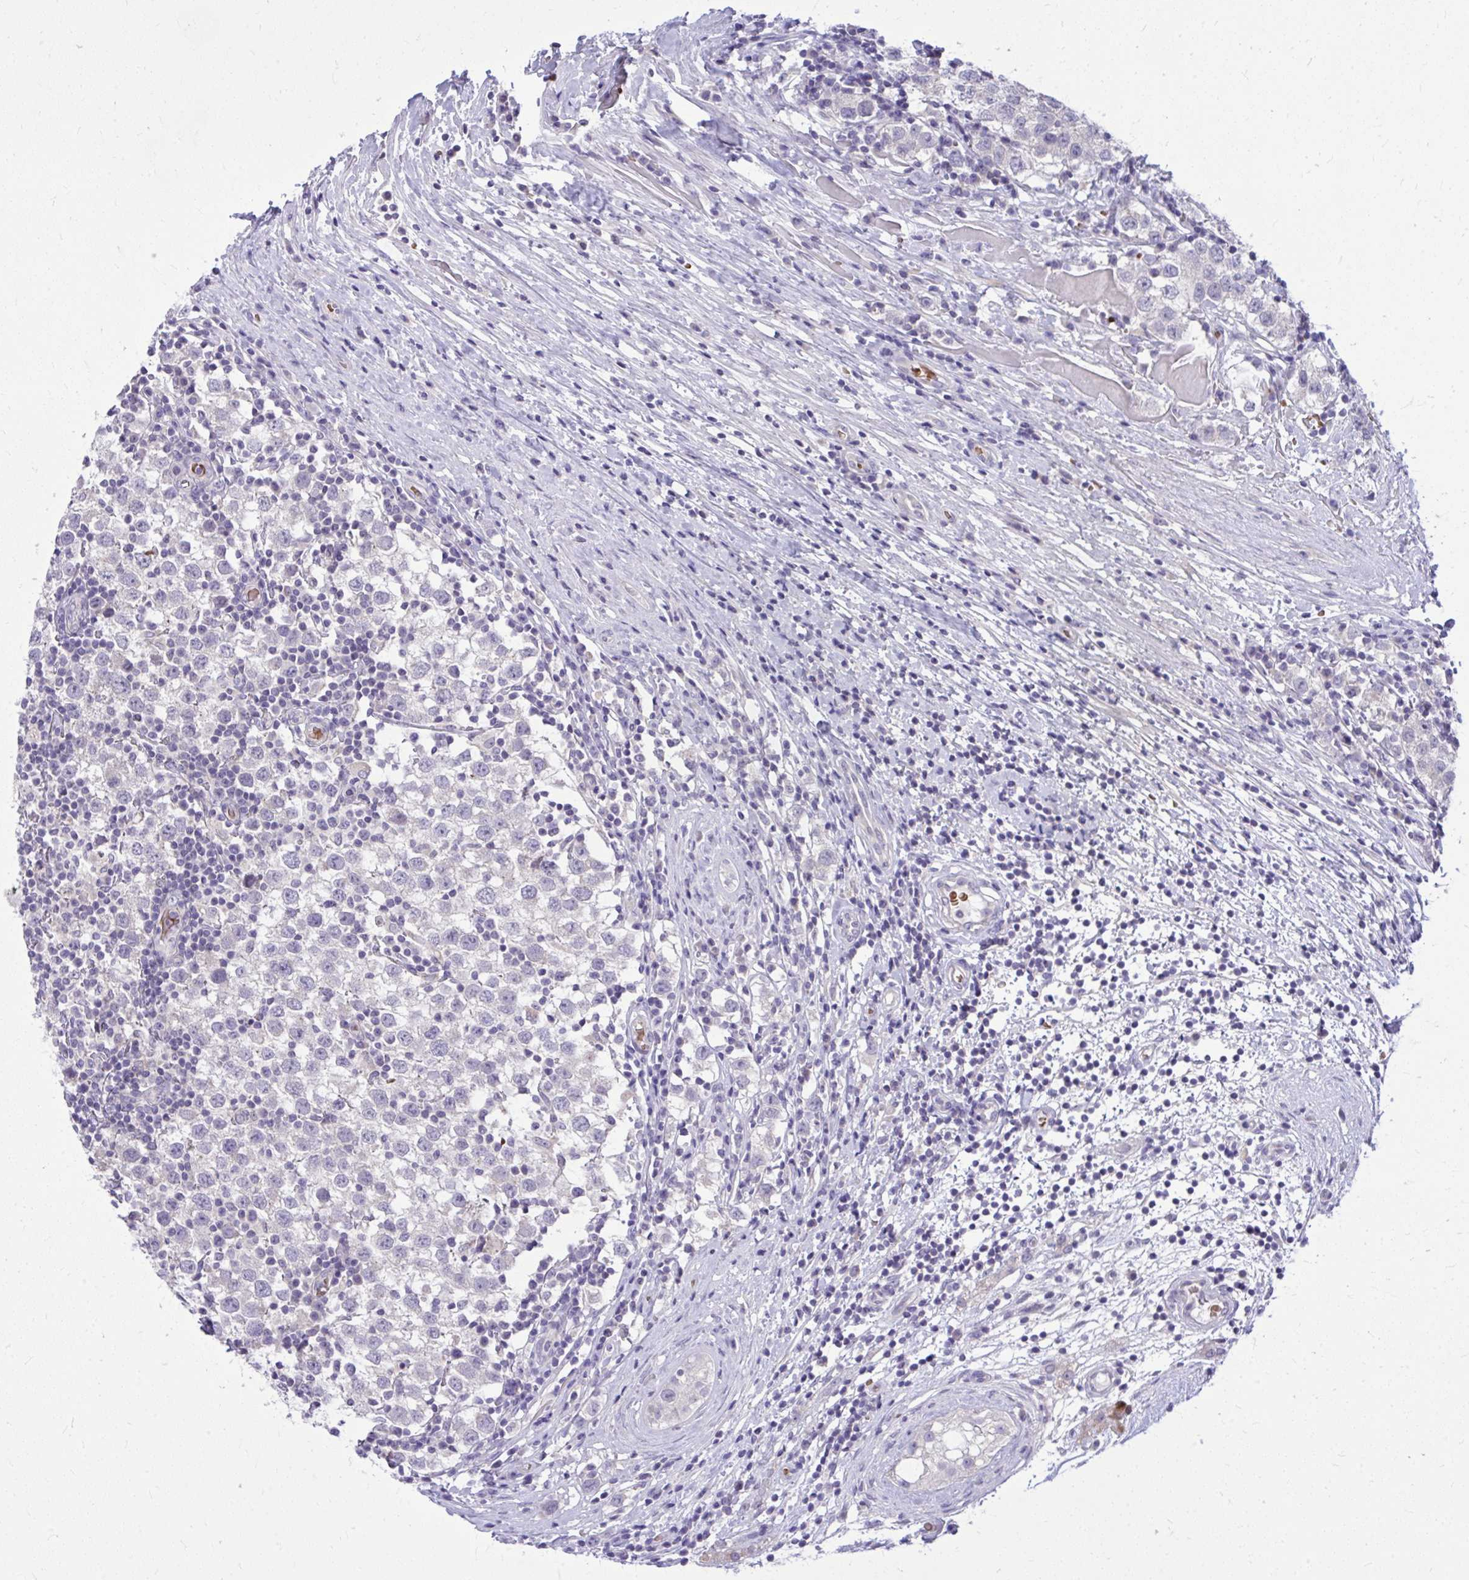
{"staining": {"intensity": "negative", "quantity": "none", "location": "none"}, "tissue": "testis cancer", "cell_type": "Tumor cells", "image_type": "cancer", "snomed": [{"axis": "morphology", "description": "Seminoma, NOS"}, {"axis": "topography", "description": "Testis"}], "caption": "Testis cancer was stained to show a protein in brown. There is no significant positivity in tumor cells. The staining was performed using DAB (3,3'-diaminobenzidine) to visualize the protein expression in brown, while the nuclei were stained in blue with hematoxylin (Magnification: 20x).", "gene": "DPY19L1", "patient": {"sex": "male", "age": 34}}